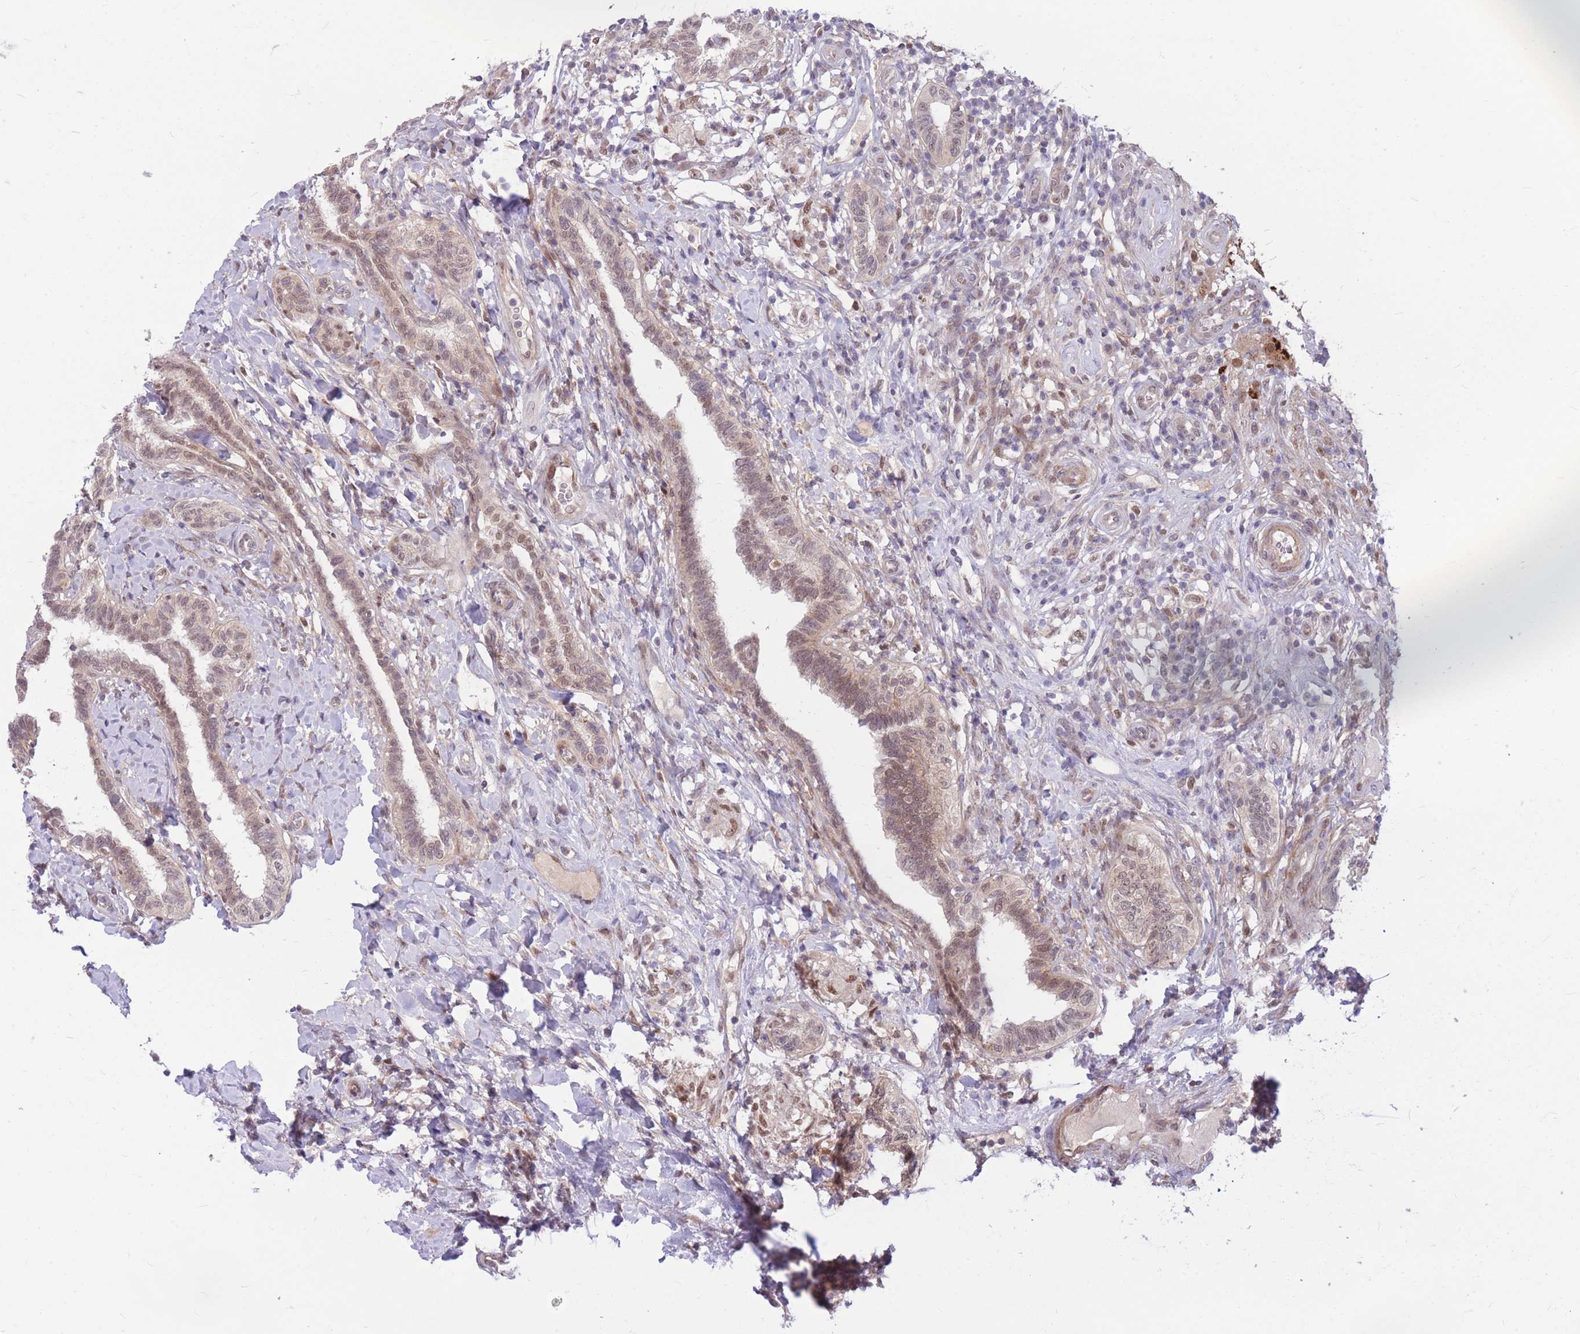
{"staining": {"intensity": "weak", "quantity": "25%-75%", "location": "nuclear"}, "tissue": "testis cancer", "cell_type": "Tumor cells", "image_type": "cancer", "snomed": [{"axis": "morphology", "description": "Seminoma, NOS"}, {"axis": "topography", "description": "Testis"}], "caption": "Seminoma (testis) tissue displays weak nuclear staining in approximately 25%-75% of tumor cells", "gene": "ERCC2", "patient": {"sex": "male", "age": 49}}